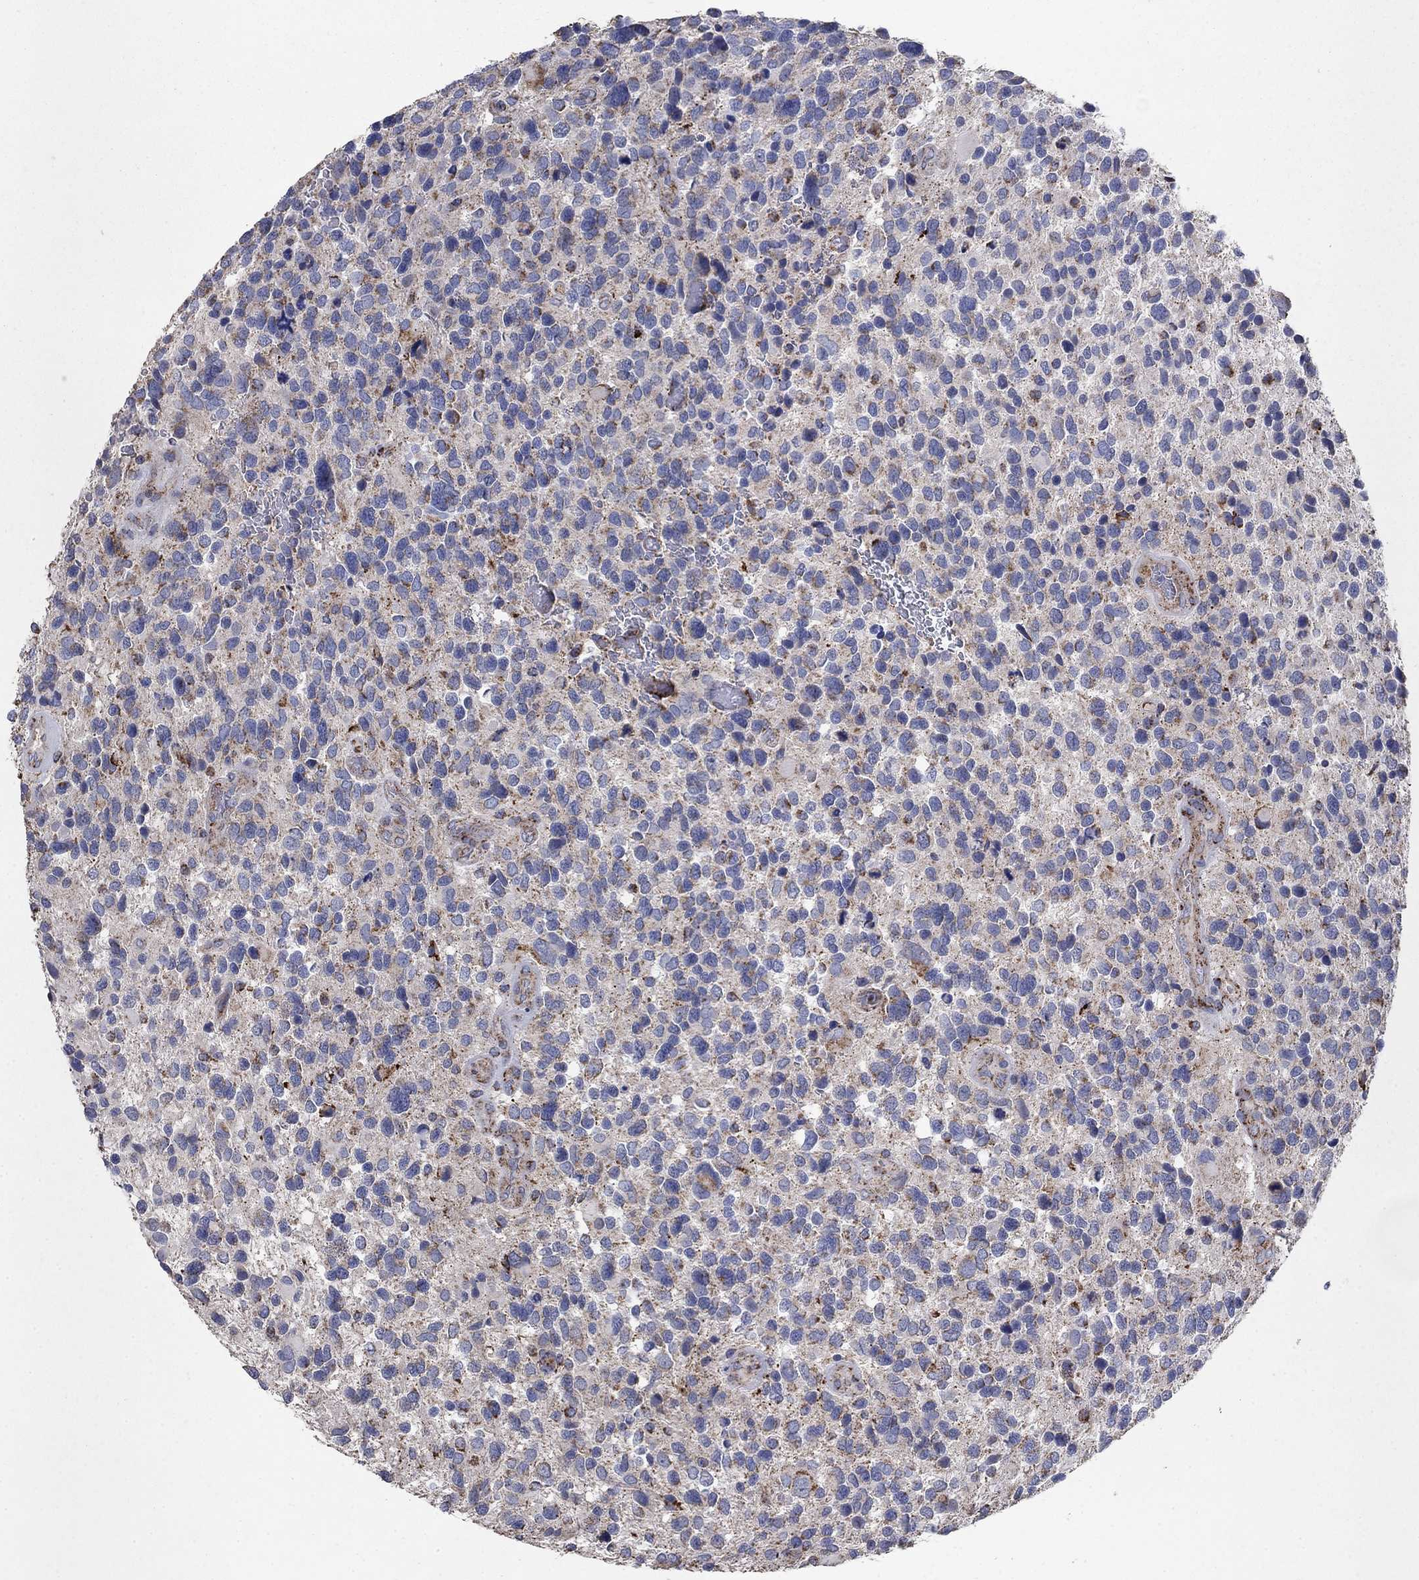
{"staining": {"intensity": "moderate", "quantity": "<25%", "location": "cytoplasmic/membranous"}, "tissue": "glioma", "cell_type": "Tumor cells", "image_type": "cancer", "snomed": [{"axis": "morphology", "description": "Glioma, malignant, Low grade"}, {"axis": "topography", "description": "Brain"}], "caption": "Immunohistochemistry (IHC) micrograph of neoplastic tissue: human malignant glioma (low-grade) stained using IHC exhibits low levels of moderate protein expression localized specifically in the cytoplasmic/membranous of tumor cells, appearing as a cytoplasmic/membranous brown color.", "gene": "PNPLA2", "patient": {"sex": "female", "age": 32}}